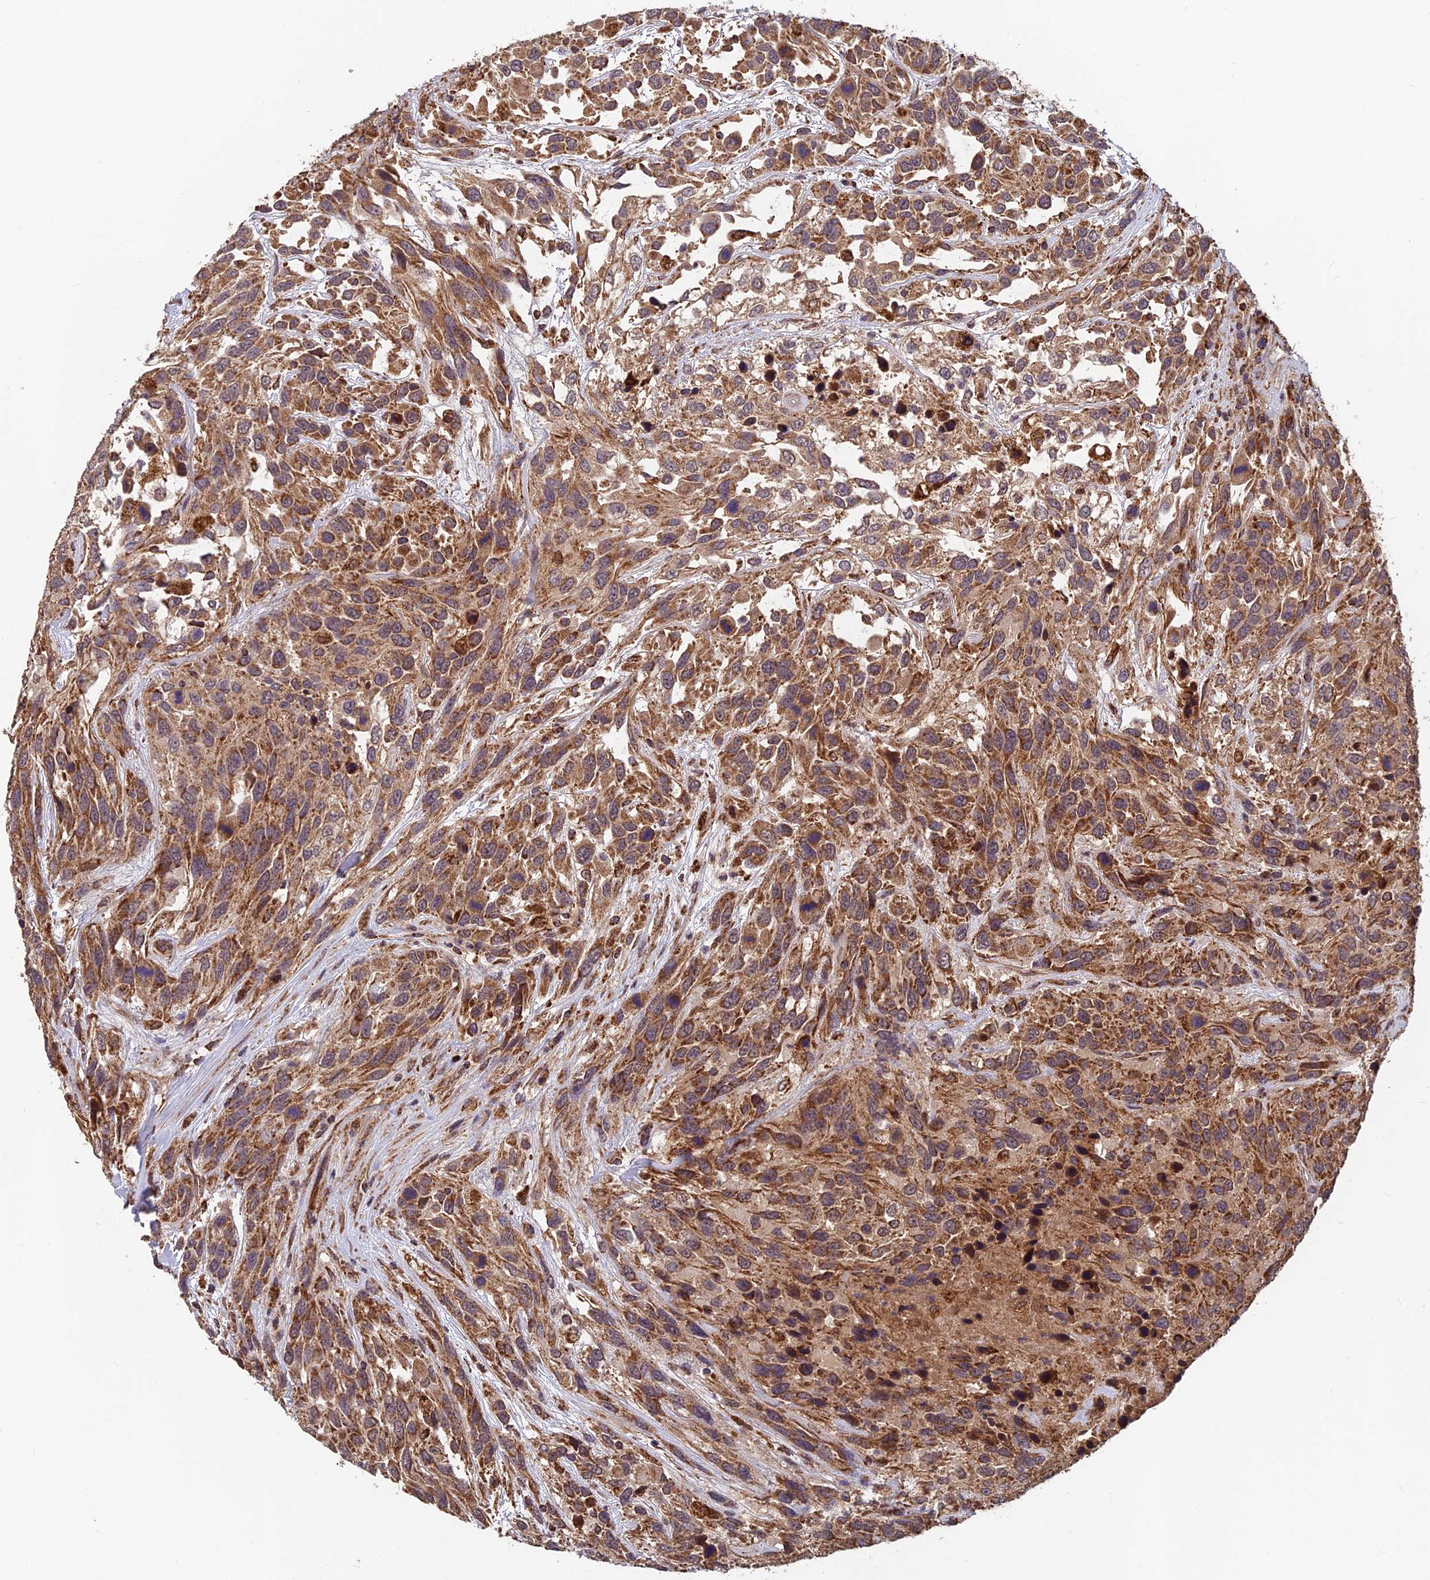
{"staining": {"intensity": "moderate", "quantity": ">75%", "location": "cytoplasmic/membranous"}, "tissue": "urothelial cancer", "cell_type": "Tumor cells", "image_type": "cancer", "snomed": [{"axis": "morphology", "description": "Urothelial carcinoma, High grade"}, {"axis": "topography", "description": "Urinary bladder"}], "caption": "Immunohistochemical staining of human urothelial cancer shows medium levels of moderate cytoplasmic/membranous staining in about >75% of tumor cells.", "gene": "CCDC15", "patient": {"sex": "female", "age": 70}}